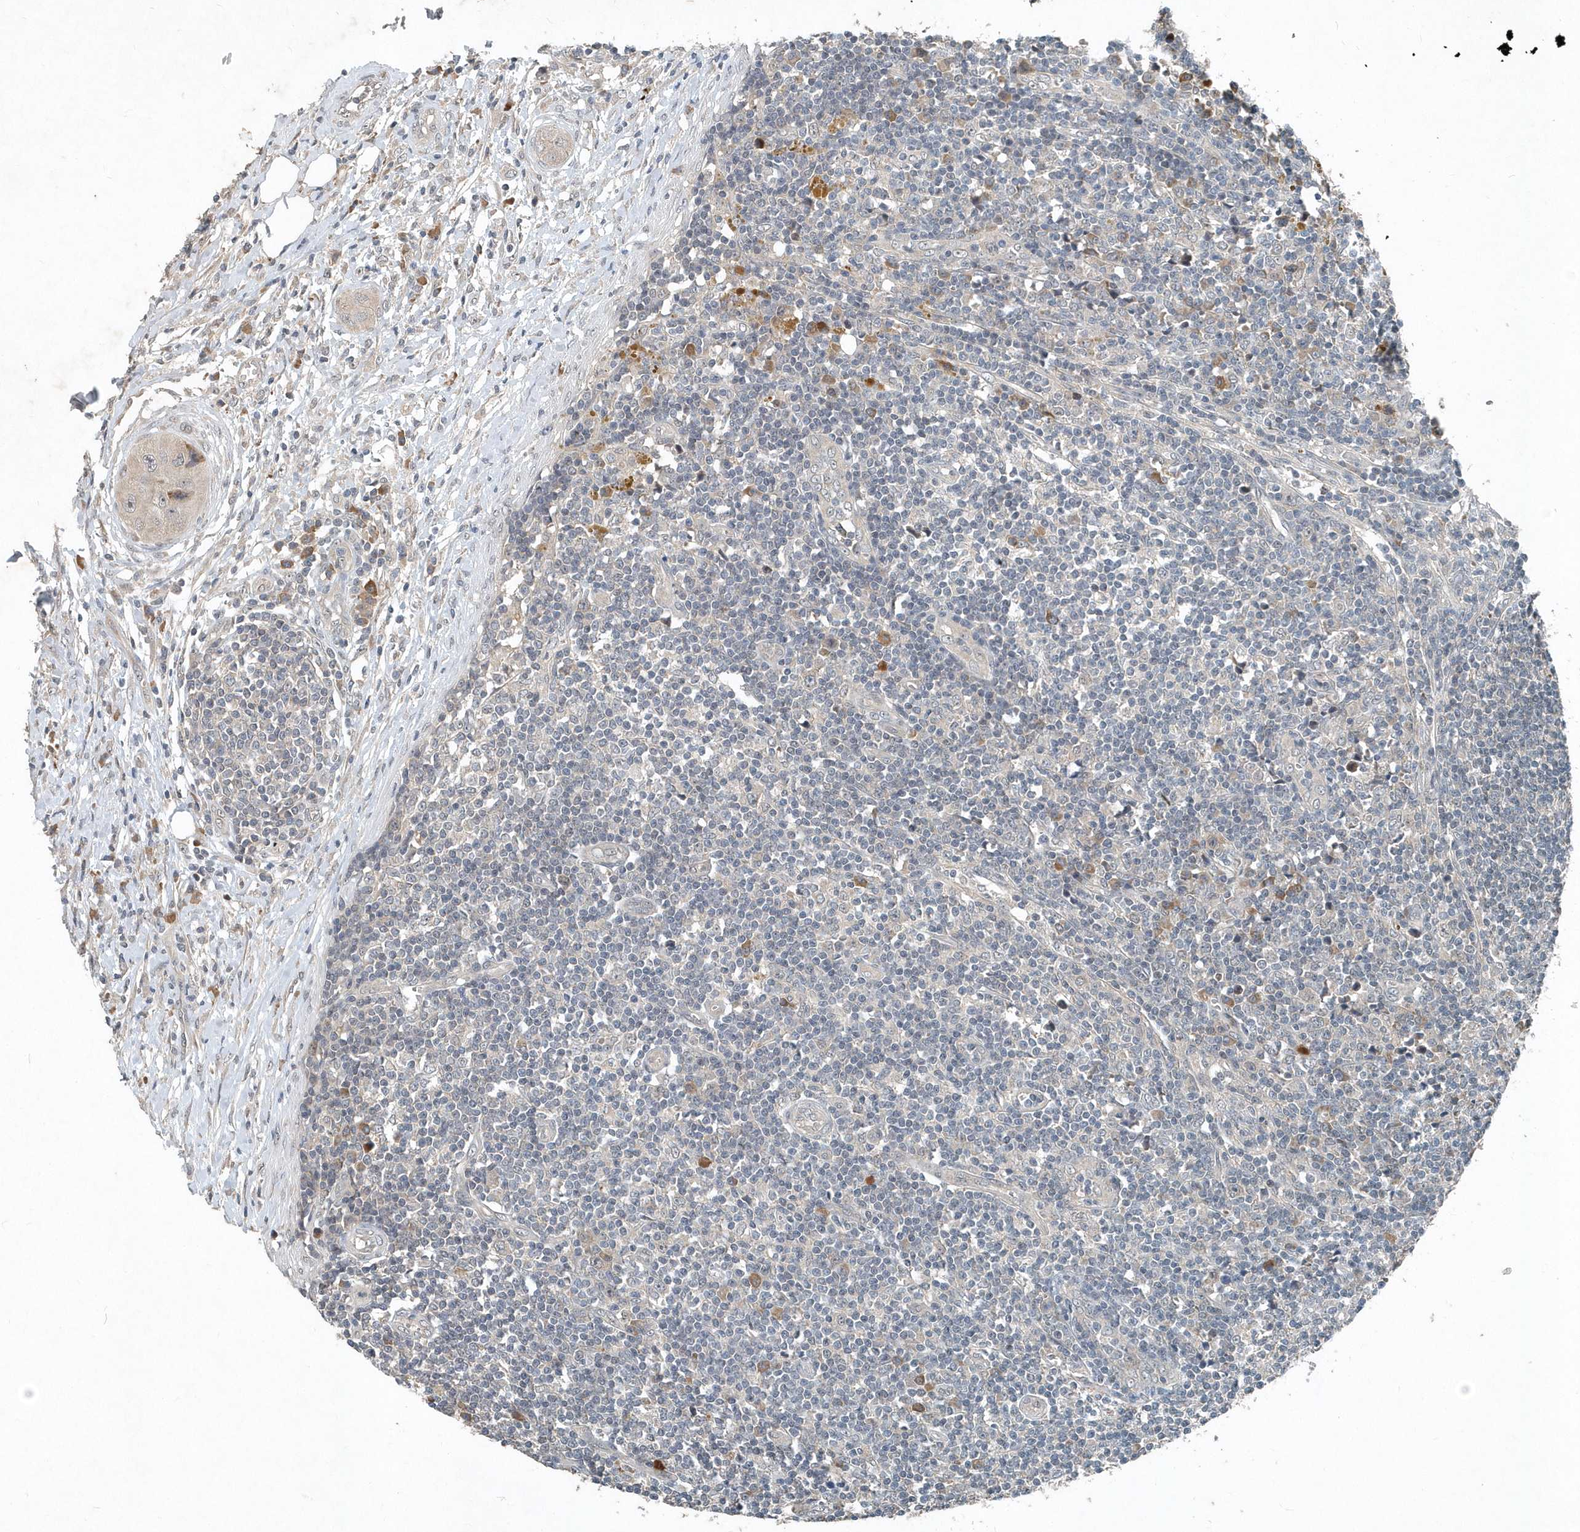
{"staining": {"intensity": "negative", "quantity": "none", "location": "none"}, "tissue": "lymph node", "cell_type": "Germinal center cells", "image_type": "normal", "snomed": [{"axis": "morphology", "description": "Normal tissue, NOS"}, {"axis": "morphology", "description": "Squamous cell carcinoma, metastatic, NOS"}, {"axis": "topography", "description": "Lymph node"}], "caption": "Immunohistochemical staining of normal human lymph node displays no significant staining in germinal center cells.", "gene": "SCFD2", "patient": {"sex": "male", "age": 73}}